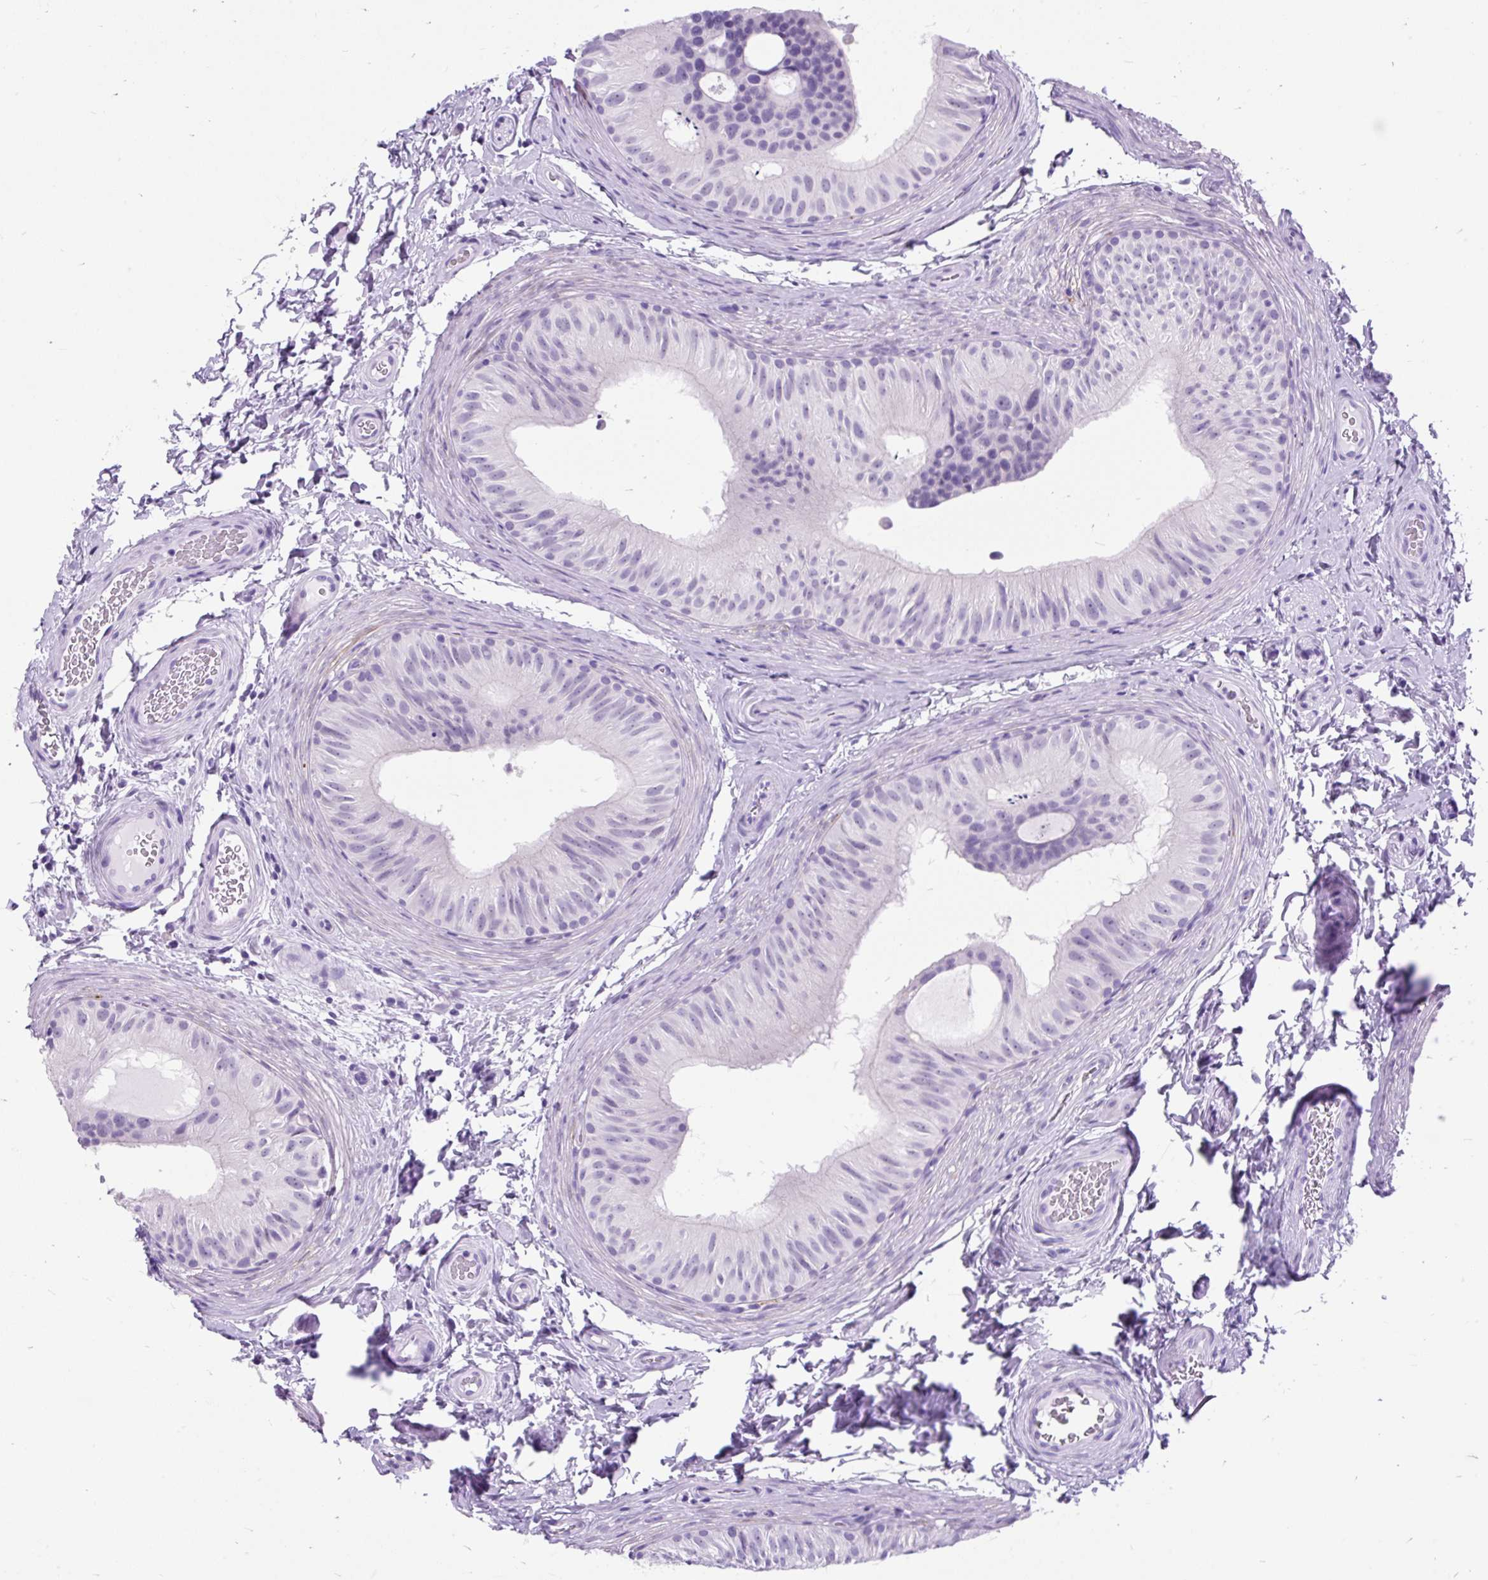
{"staining": {"intensity": "negative", "quantity": "none", "location": "none"}, "tissue": "epididymis", "cell_type": "Glandular cells", "image_type": "normal", "snomed": [{"axis": "morphology", "description": "Normal tissue, NOS"}, {"axis": "topography", "description": "Epididymis"}], "caption": "A high-resolution histopathology image shows immunohistochemistry staining of normal epididymis, which demonstrates no significant expression in glandular cells. (DAB (3,3'-diaminobenzidine) IHC, high magnification).", "gene": "SCGB1A1", "patient": {"sex": "male", "age": 24}}